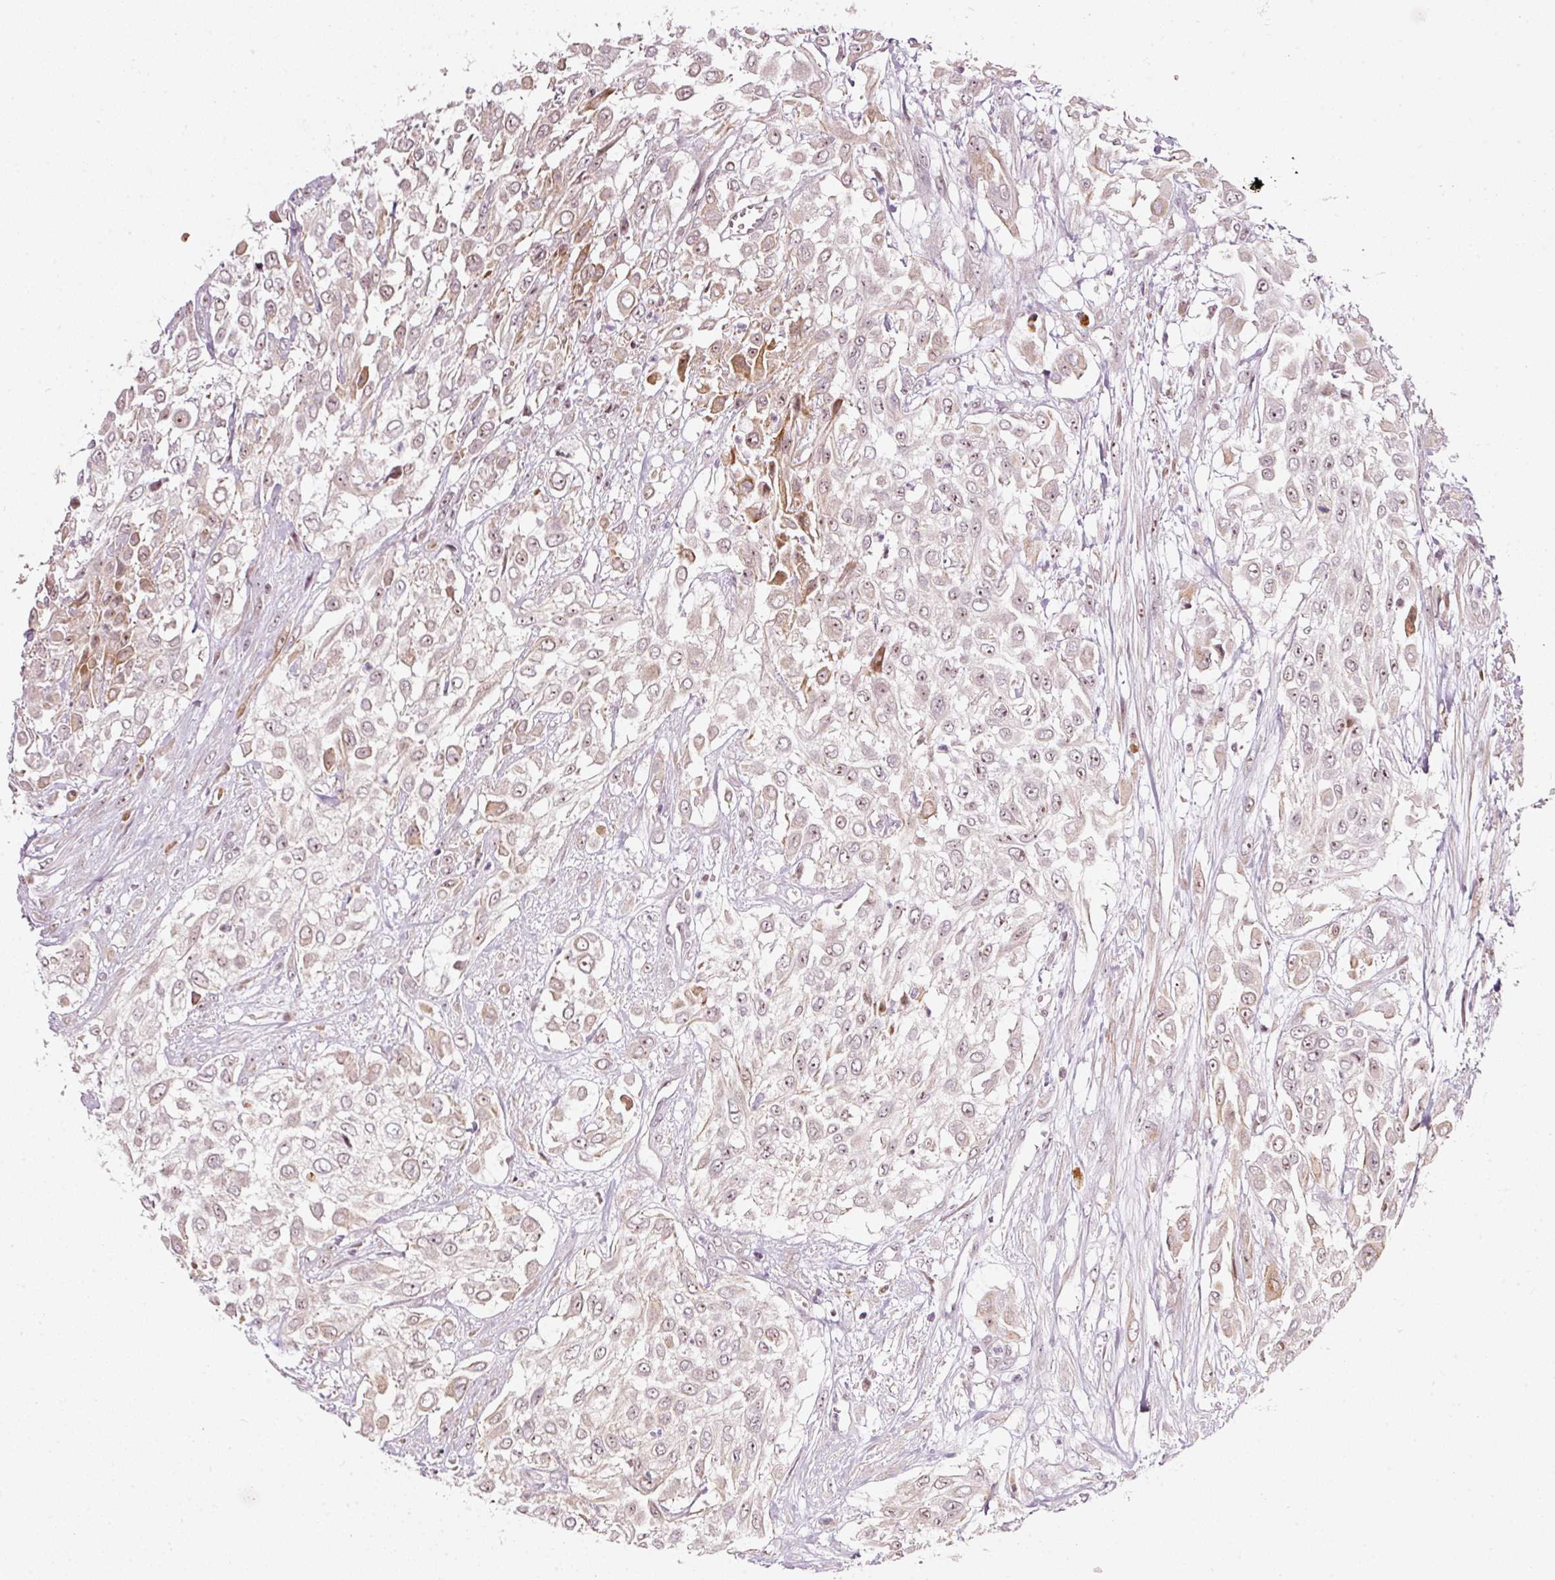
{"staining": {"intensity": "moderate", "quantity": "<25%", "location": "cytoplasmic/membranous"}, "tissue": "urothelial cancer", "cell_type": "Tumor cells", "image_type": "cancer", "snomed": [{"axis": "morphology", "description": "Urothelial carcinoma, High grade"}, {"axis": "topography", "description": "Urinary bladder"}], "caption": "High-power microscopy captured an immunohistochemistry image of urothelial cancer, revealing moderate cytoplasmic/membranous expression in approximately <25% of tumor cells. (DAB IHC, brown staining for protein, blue staining for nuclei).", "gene": "MXRA8", "patient": {"sex": "male", "age": 57}}